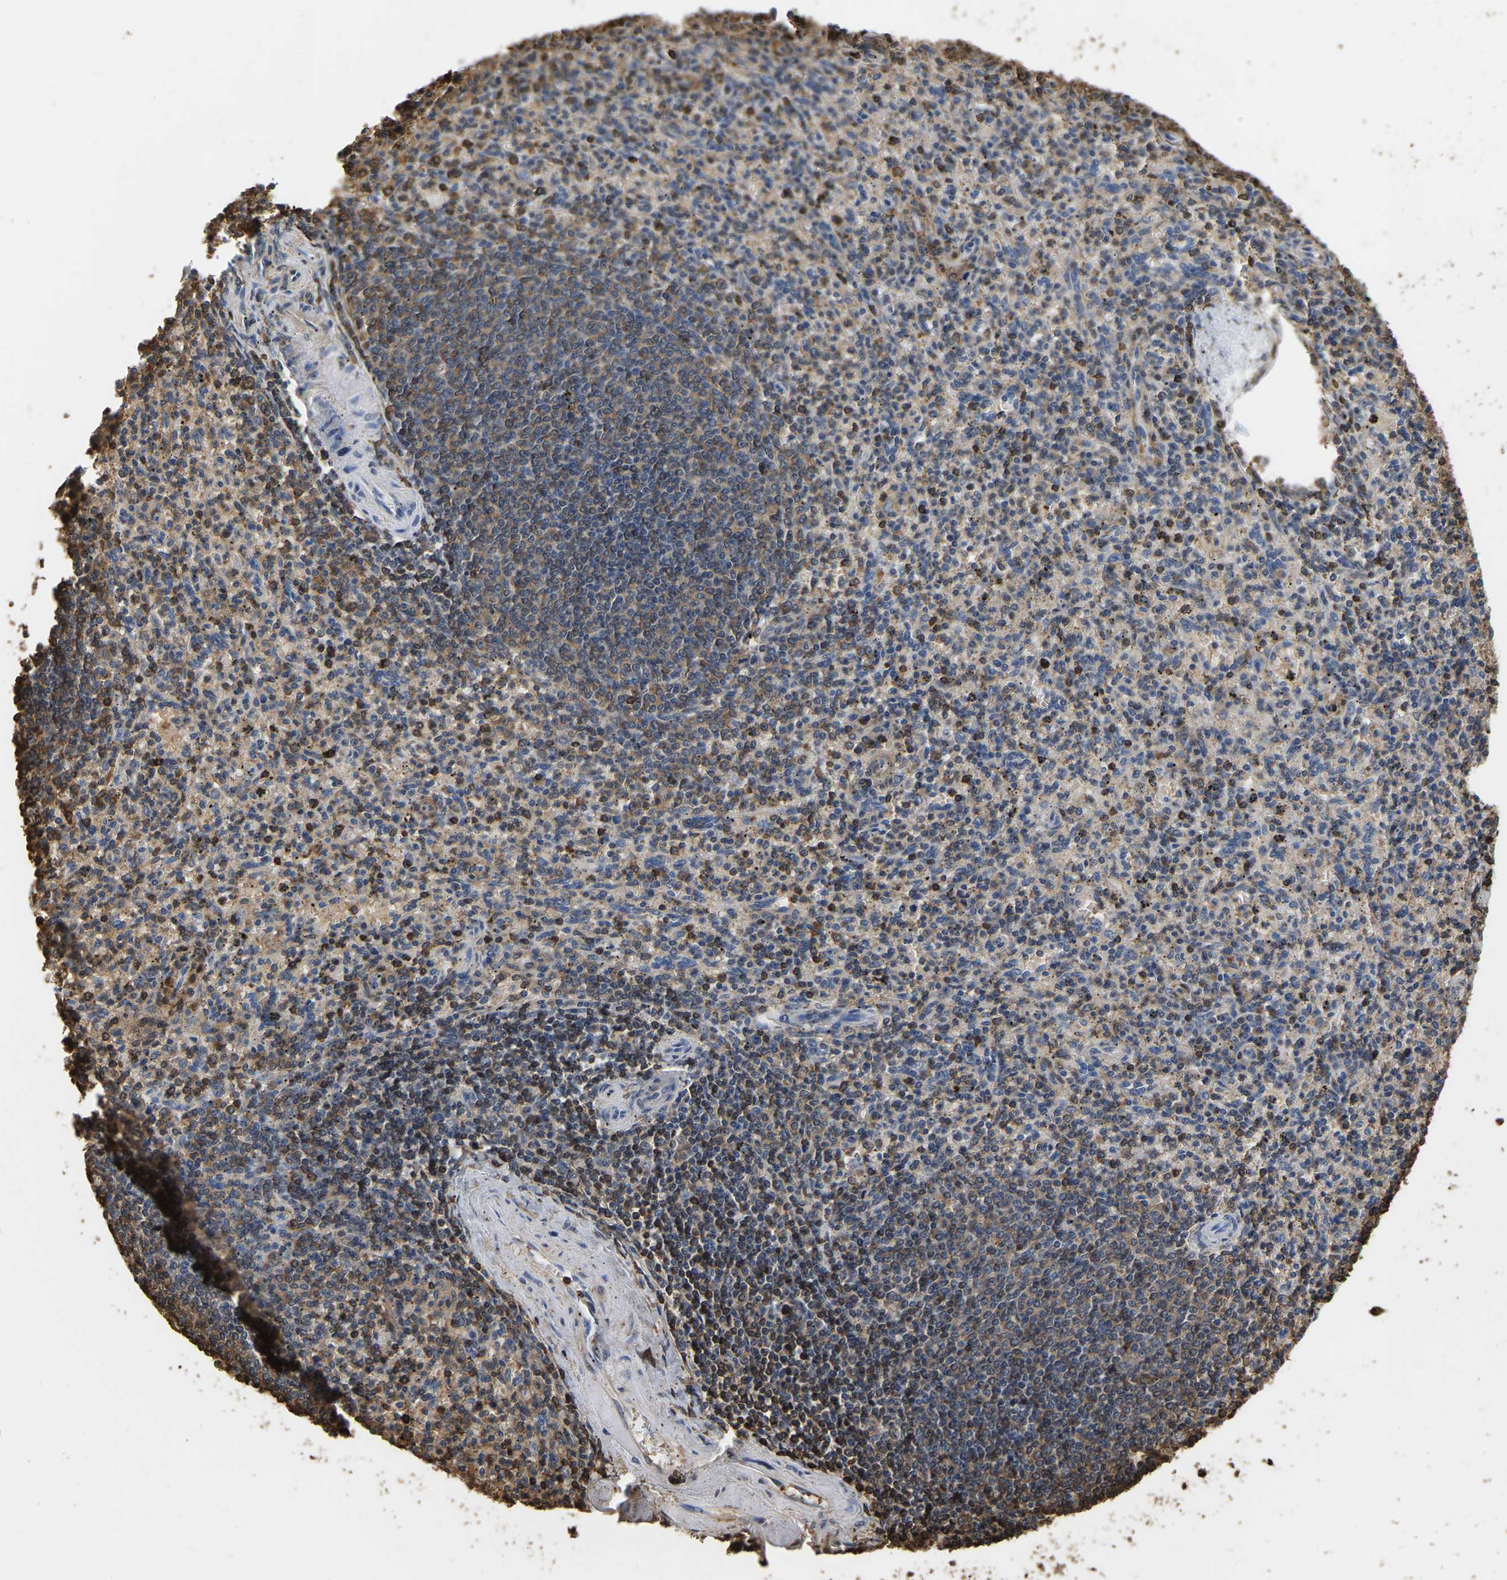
{"staining": {"intensity": "moderate", "quantity": "25%-75%", "location": "cytoplasmic/membranous"}, "tissue": "spleen", "cell_type": "Cells in red pulp", "image_type": "normal", "snomed": [{"axis": "morphology", "description": "Normal tissue, NOS"}, {"axis": "topography", "description": "Spleen"}], "caption": "The histopathology image exhibits immunohistochemical staining of unremarkable spleen. There is moderate cytoplasmic/membranous expression is seen in about 25%-75% of cells in red pulp. (brown staining indicates protein expression, while blue staining denotes nuclei).", "gene": "LDHB", "patient": {"sex": "male", "age": 72}}